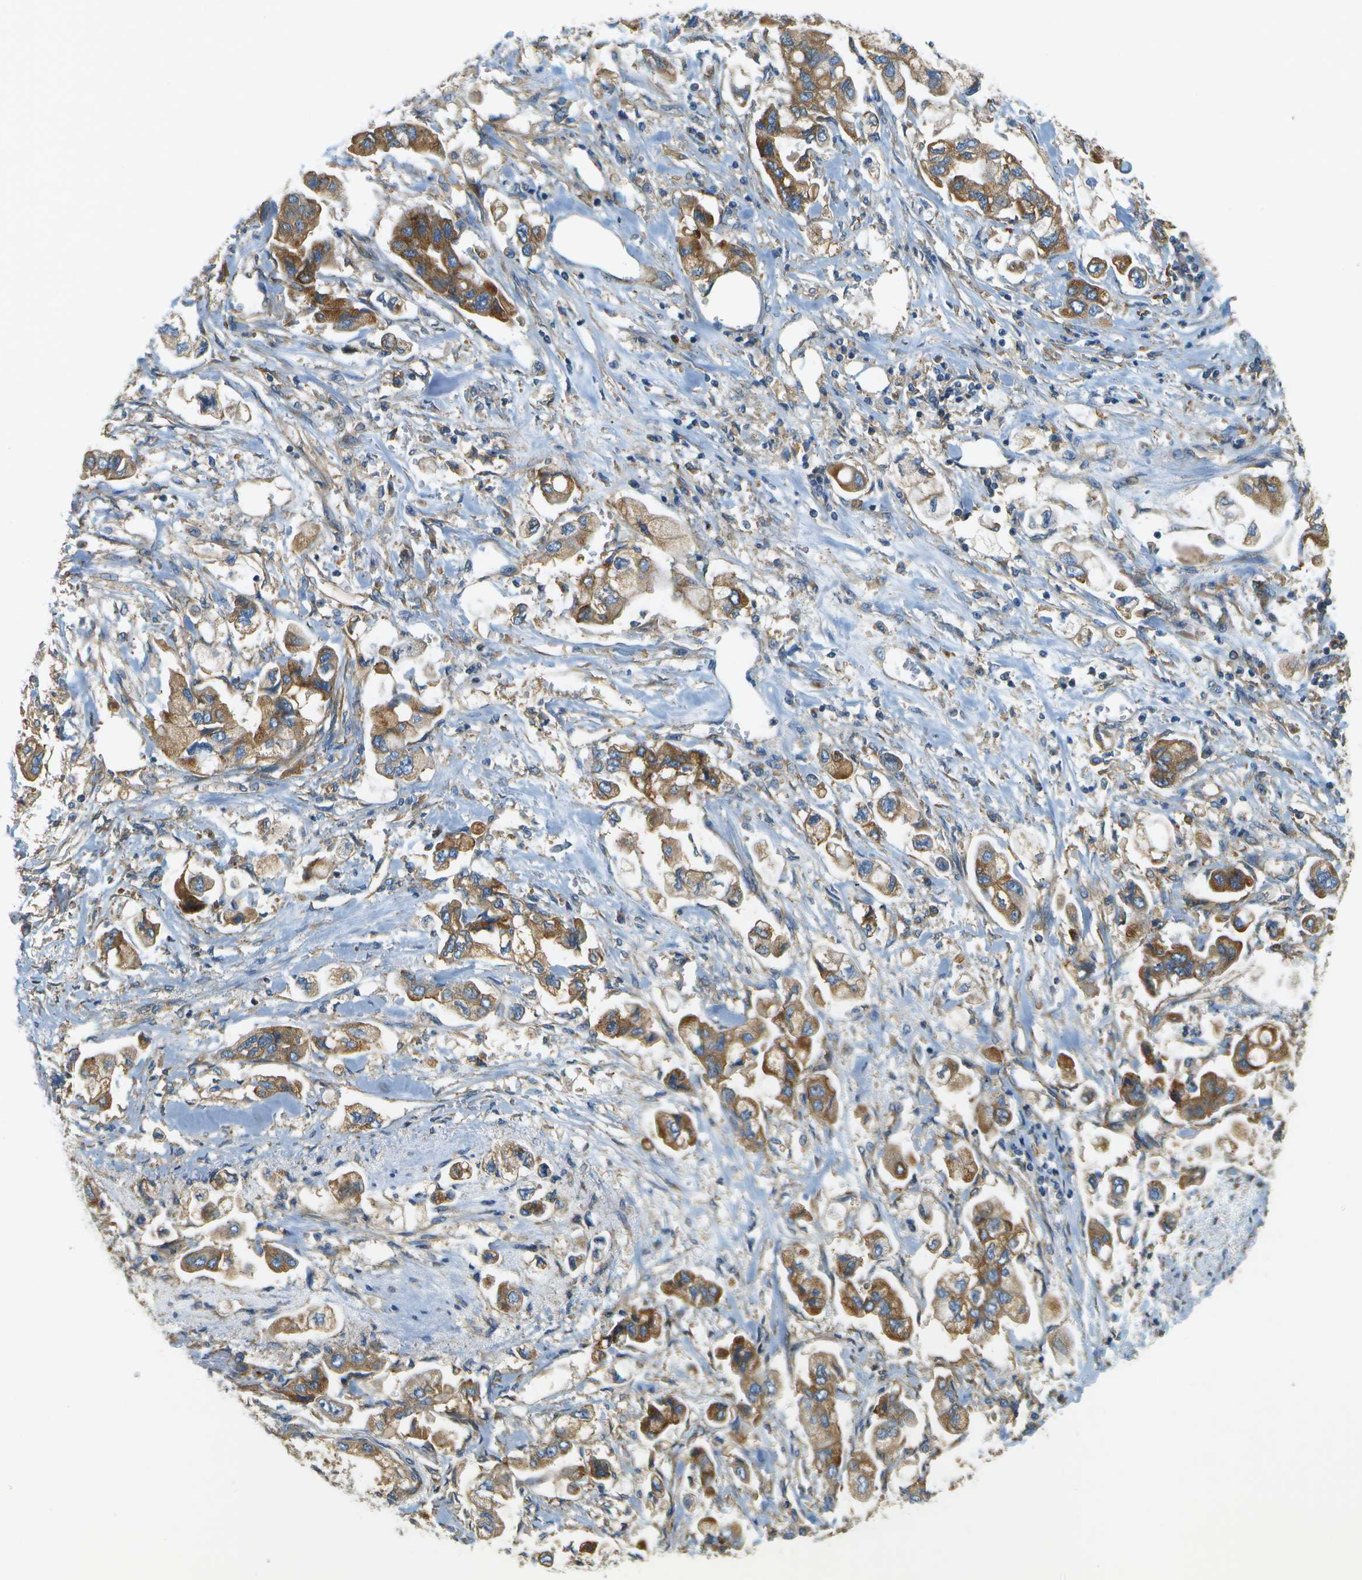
{"staining": {"intensity": "moderate", "quantity": ">75%", "location": "cytoplasmic/membranous"}, "tissue": "stomach cancer", "cell_type": "Tumor cells", "image_type": "cancer", "snomed": [{"axis": "morphology", "description": "Adenocarcinoma, NOS"}, {"axis": "topography", "description": "Stomach"}], "caption": "Adenocarcinoma (stomach) tissue shows moderate cytoplasmic/membranous staining in approximately >75% of tumor cells, visualized by immunohistochemistry.", "gene": "CLTC", "patient": {"sex": "male", "age": 62}}